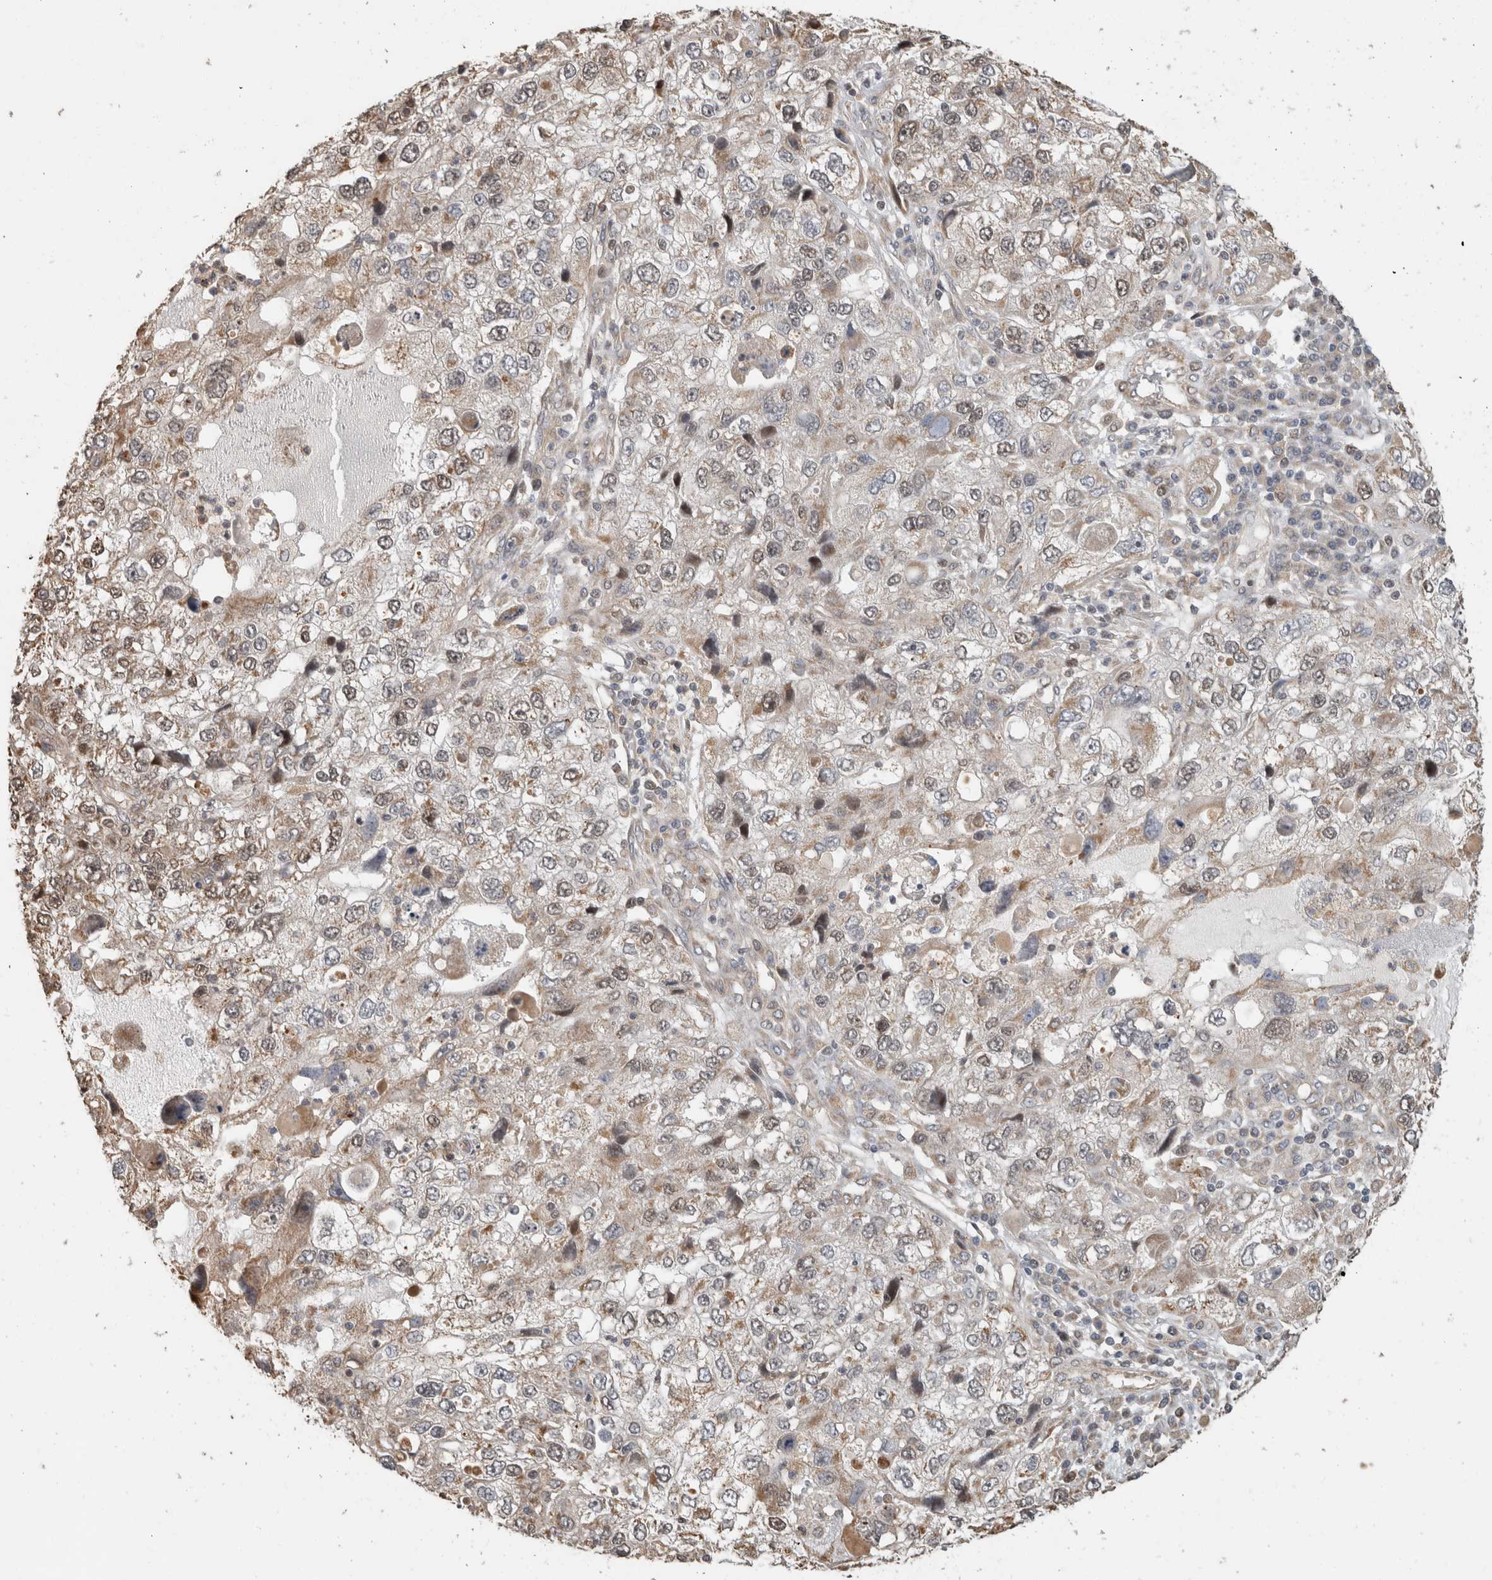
{"staining": {"intensity": "weak", "quantity": "<25%", "location": "cytoplasmic/membranous,nuclear"}, "tissue": "endometrial cancer", "cell_type": "Tumor cells", "image_type": "cancer", "snomed": [{"axis": "morphology", "description": "Adenocarcinoma, NOS"}, {"axis": "topography", "description": "Endometrium"}], "caption": "High power microscopy micrograph of an IHC histopathology image of adenocarcinoma (endometrial), revealing no significant positivity in tumor cells.", "gene": "GINS4", "patient": {"sex": "female", "age": 49}}